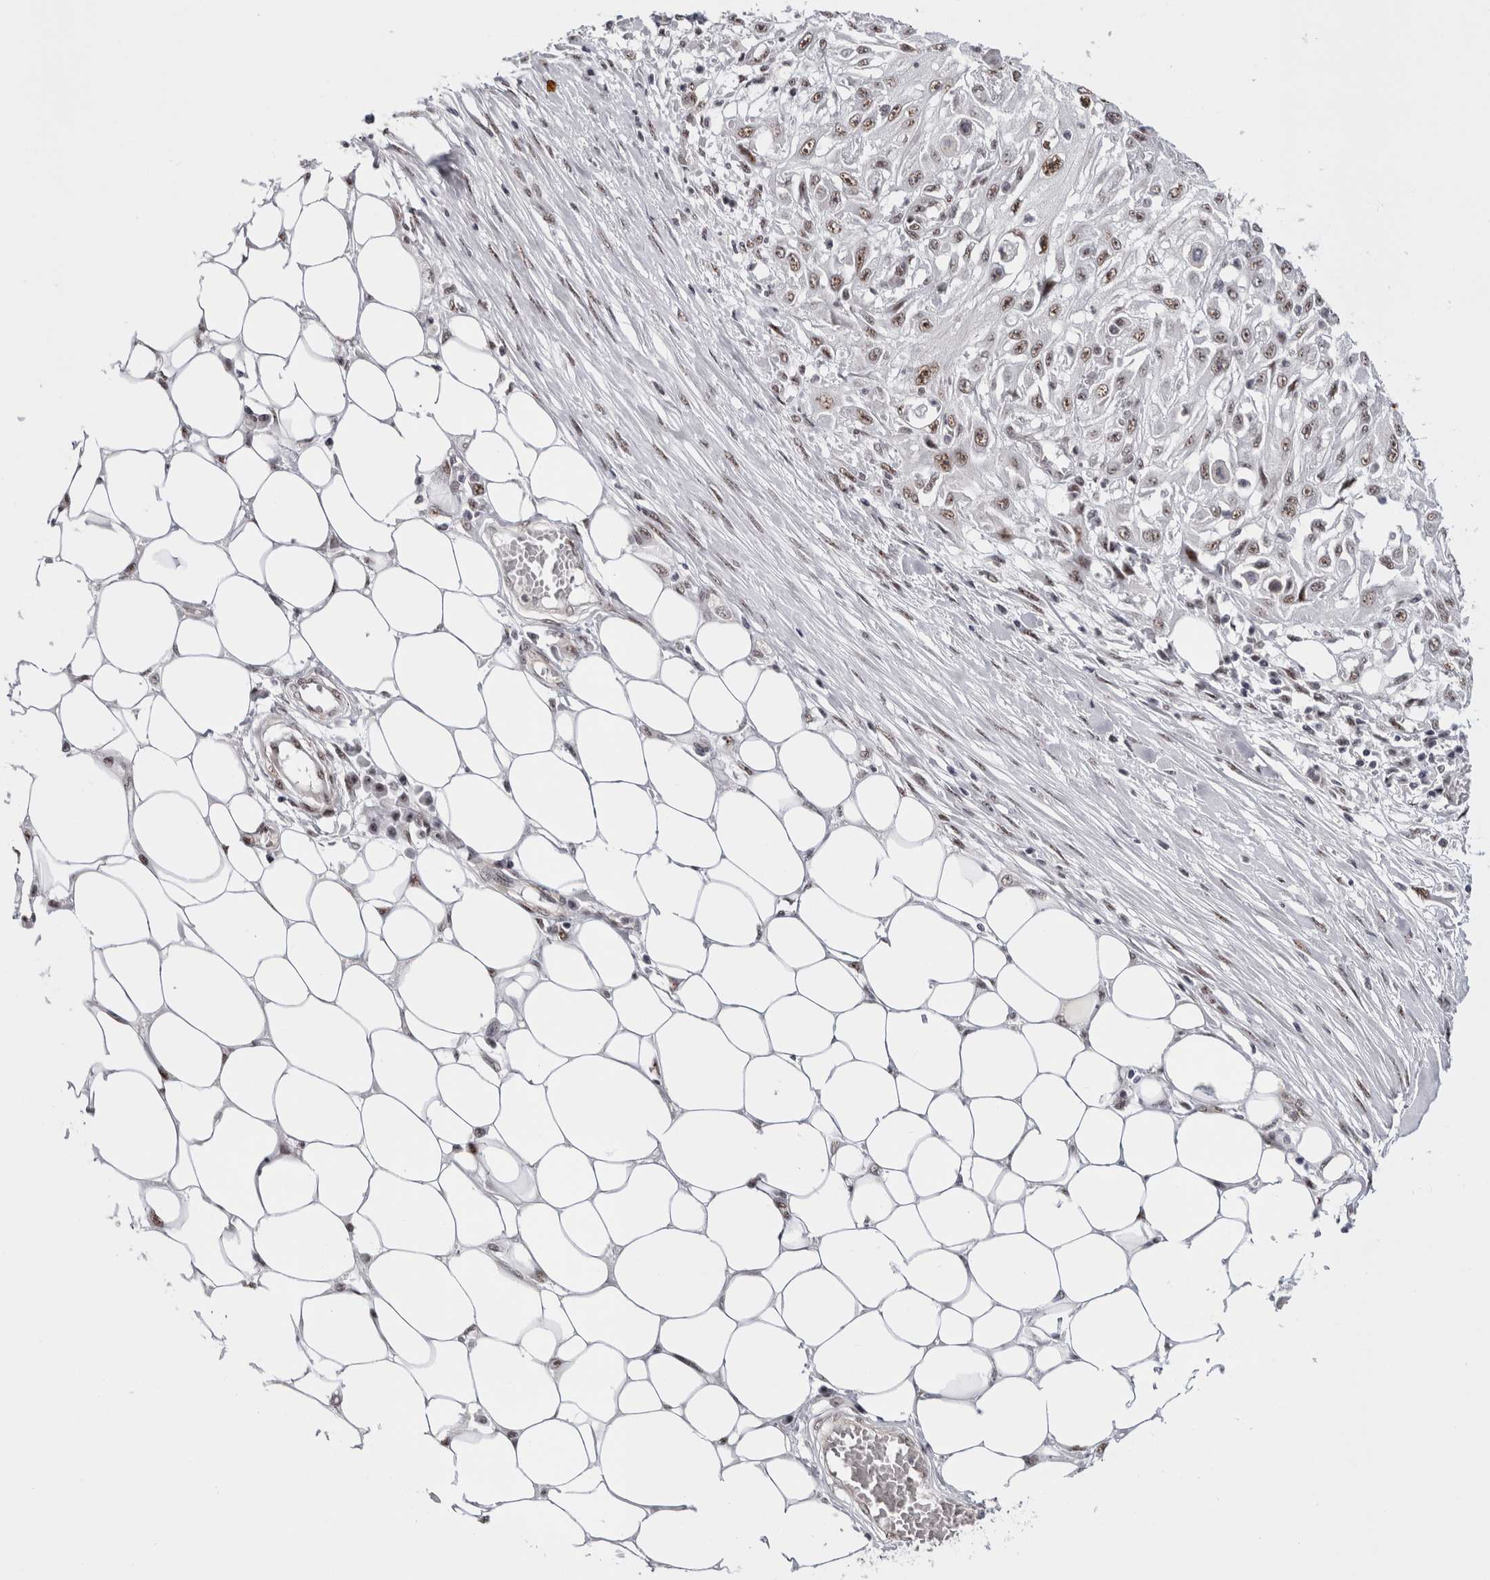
{"staining": {"intensity": "weak", "quantity": ">75%", "location": "nuclear"}, "tissue": "skin cancer", "cell_type": "Tumor cells", "image_type": "cancer", "snomed": [{"axis": "morphology", "description": "Squamous cell carcinoma, NOS"}, {"axis": "morphology", "description": "Squamous cell carcinoma, metastatic, NOS"}, {"axis": "topography", "description": "Skin"}, {"axis": "topography", "description": "Lymph node"}], "caption": "This is a histology image of immunohistochemistry (IHC) staining of skin squamous cell carcinoma, which shows weak staining in the nuclear of tumor cells.", "gene": "MKNK1", "patient": {"sex": "male", "age": 75}}